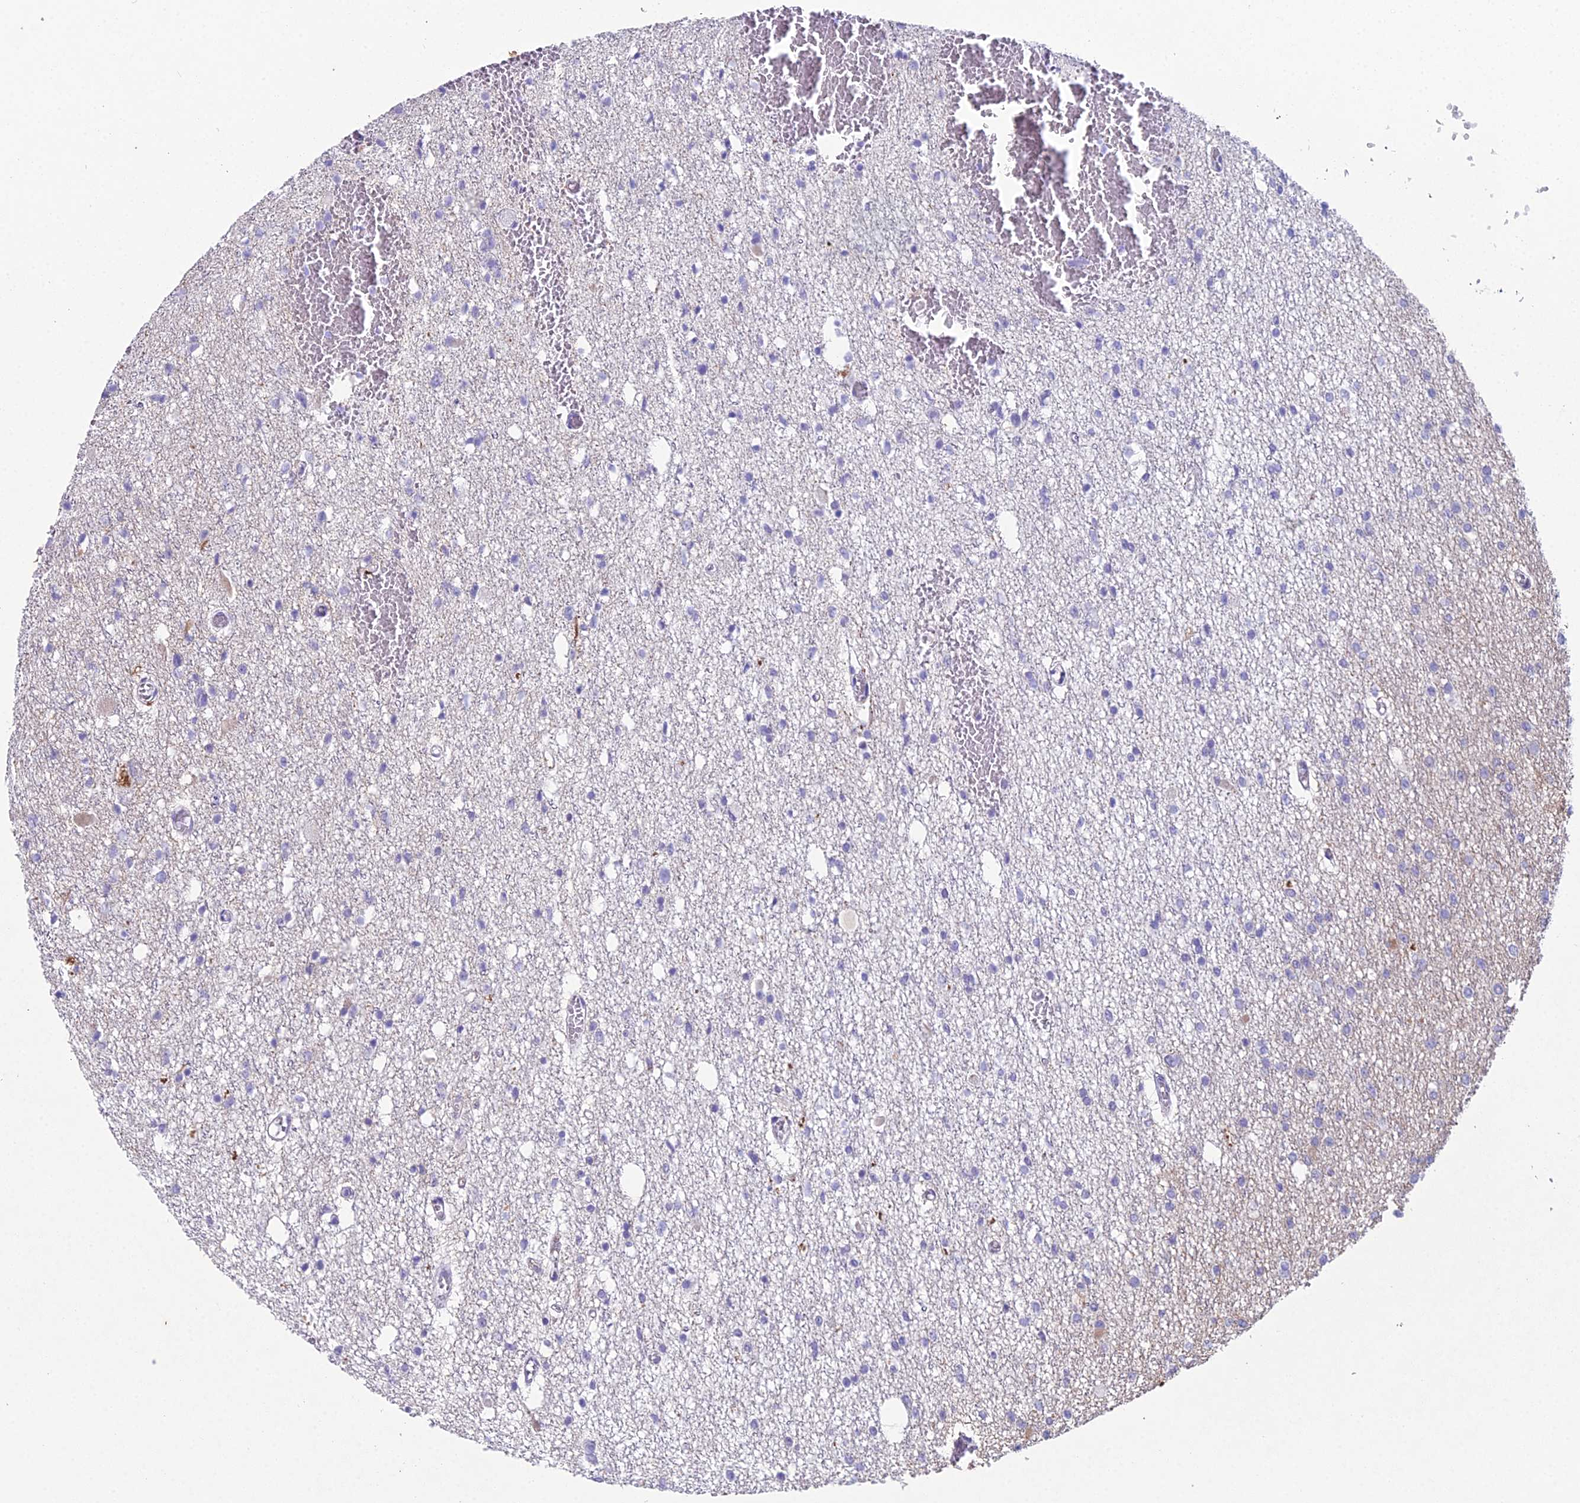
{"staining": {"intensity": "moderate", "quantity": "<25%", "location": "cytoplasmic/membranous"}, "tissue": "glioma", "cell_type": "Tumor cells", "image_type": "cancer", "snomed": [{"axis": "morphology", "description": "Glioma, malignant, Low grade"}, {"axis": "topography", "description": "Brain"}], "caption": "Glioma tissue reveals moderate cytoplasmic/membranous positivity in about <25% of tumor cells", "gene": "CC2D2A", "patient": {"sex": "female", "age": 22}}